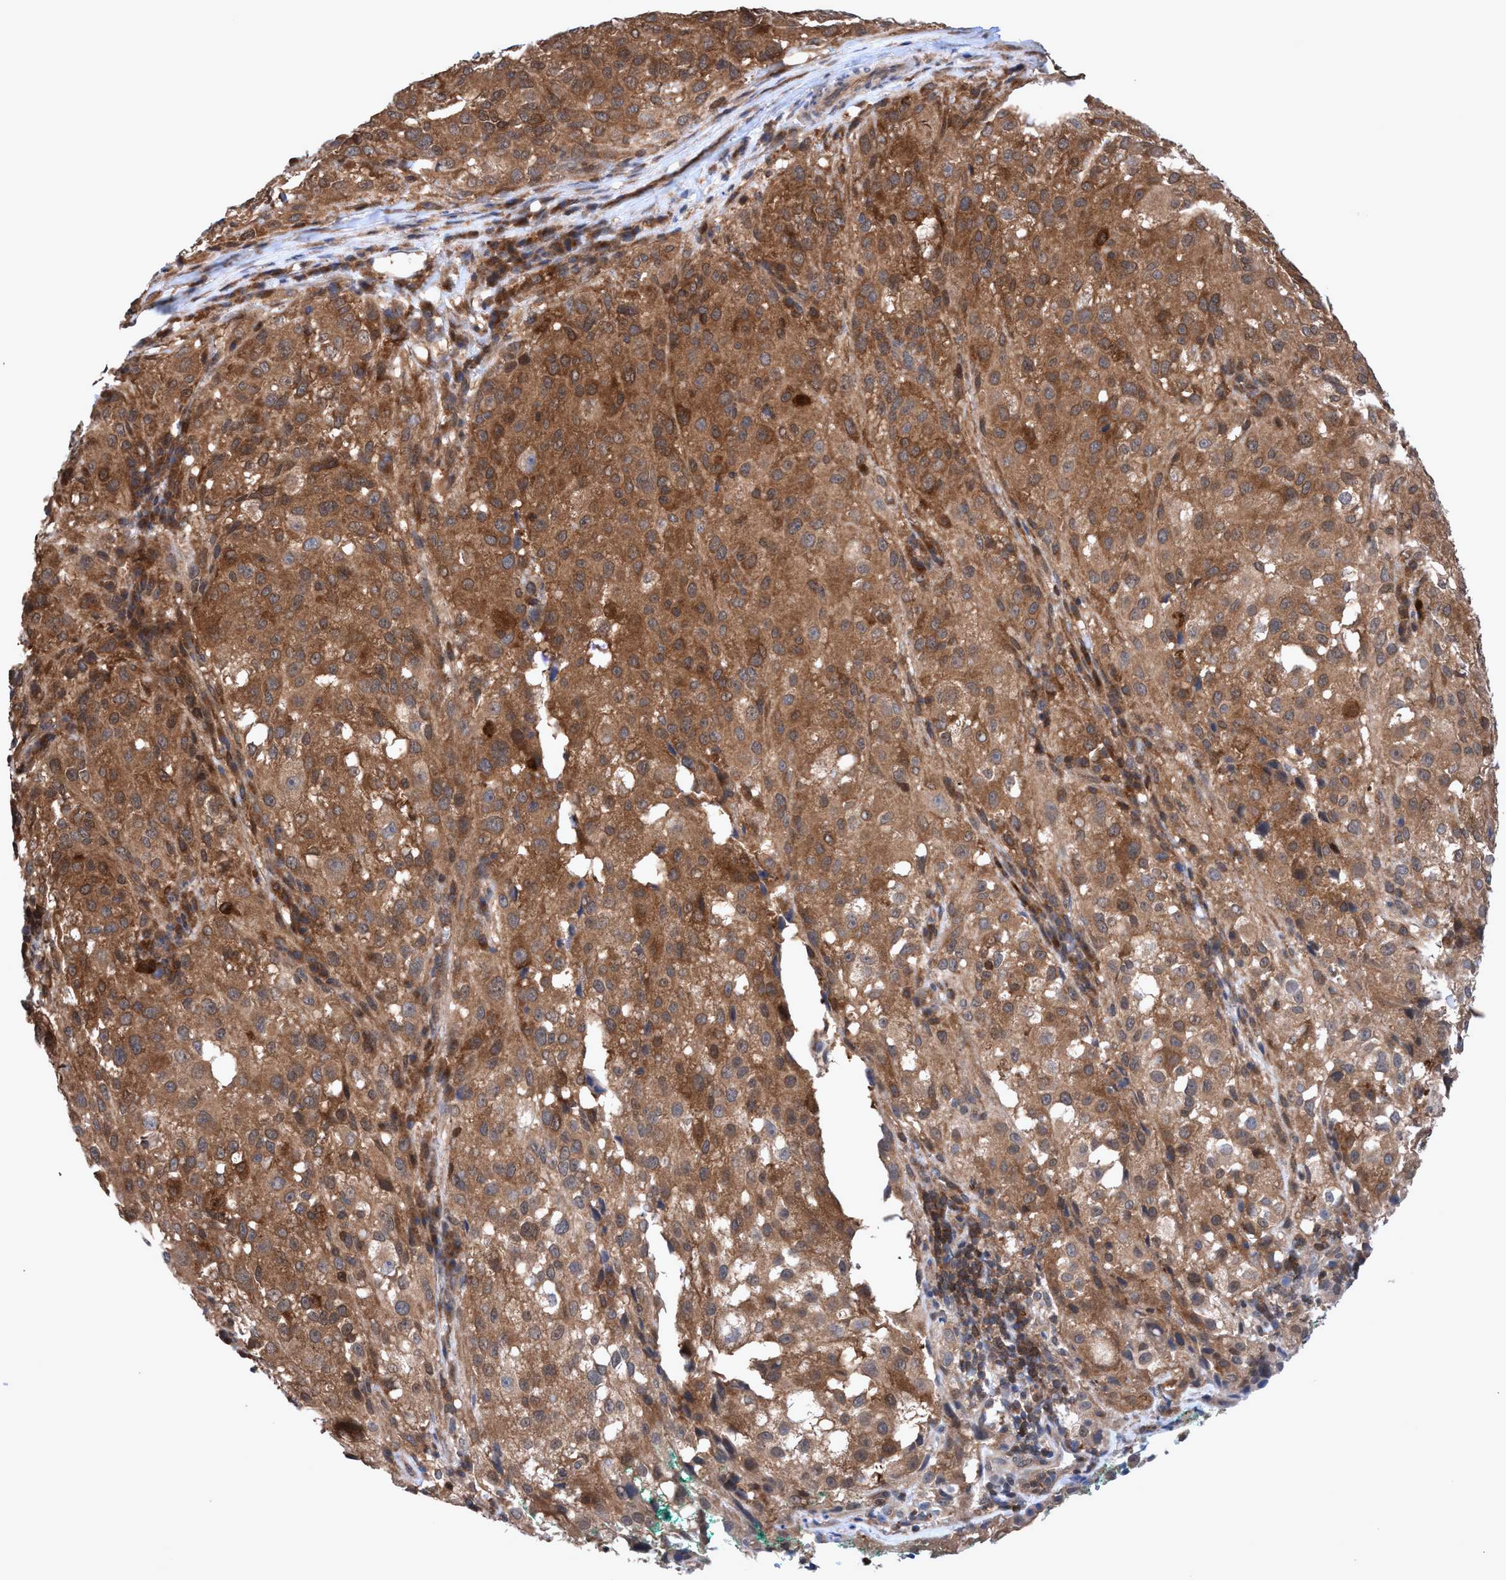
{"staining": {"intensity": "moderate", "quantity": ">75%", "location": "cytoplasmic/membranous"}, "tissue": "melanoma", "cell_type": "Tumor cells", "image_type": "cancer", "snomed": [{"axis": "morphology", "description": "Necrosis, NOS"}, {"axis": "morphology", "description": "Malignant melanoma, NOS"}, {"axis": "topography", "description": "Skin"}], "caption": "This is an image of IHC staining of malignant melanoma, which shows moderate staining in the cytoplasmic/membranous of tumor cells.", "gene": "GLOD4", "patient": {"sex": "female", "age": 87}}